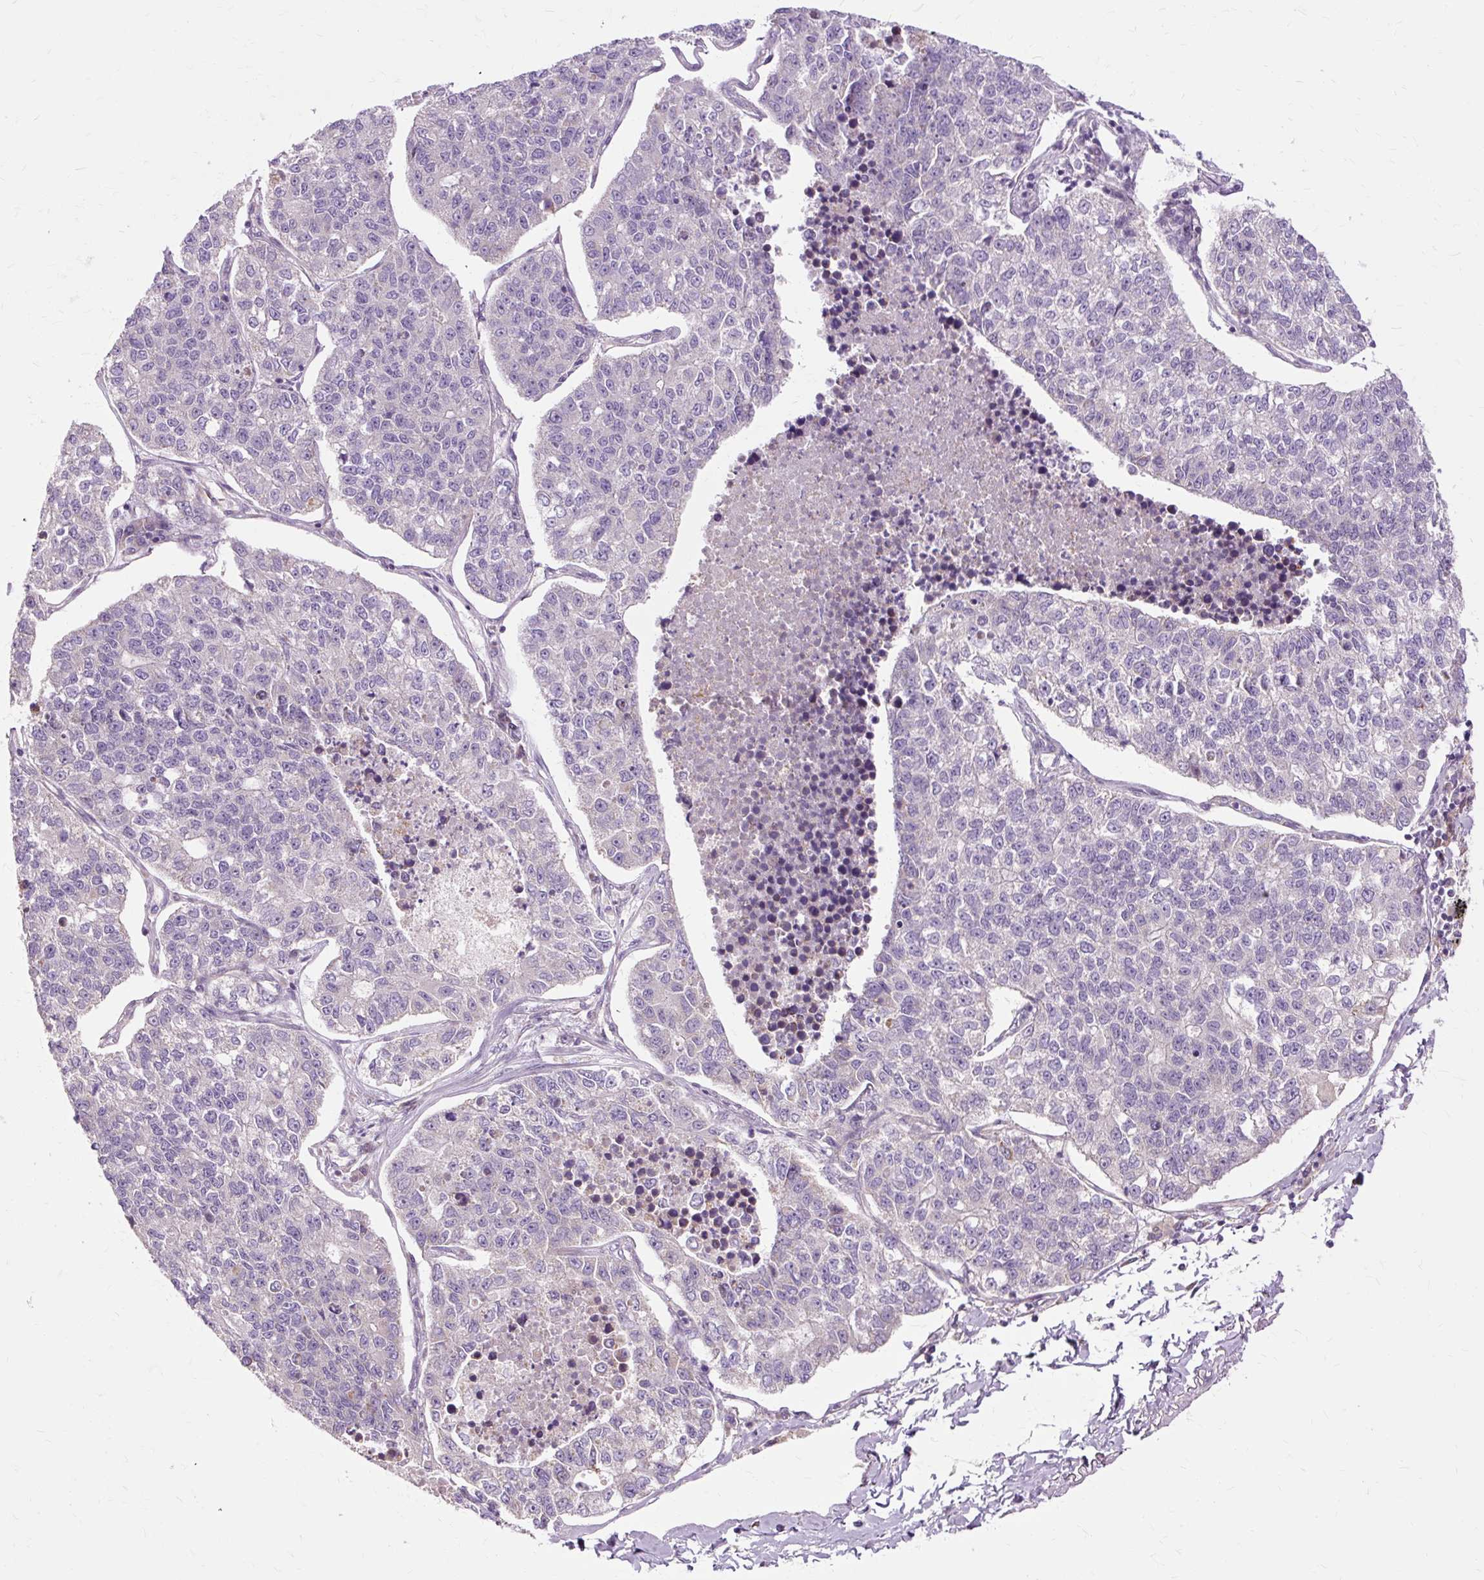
{"staining": {"intensity": "negative", "quantity": "none", "location": "none"}, "tissue": "lung cancer", "cell_type": "Tumor cells", "image_type": "cancer", "snomed": [{"axis": "morphology", "description": "Adenocarcinoma, NOS"}, {"axis": "topography", "description": "Lung"}], "caption": "The micrograph shows no significant staining in tumor cells of adenocarcinoma (lung).", "gene": "PDZD2", "patient": {"sex": "male", "age": 49}}